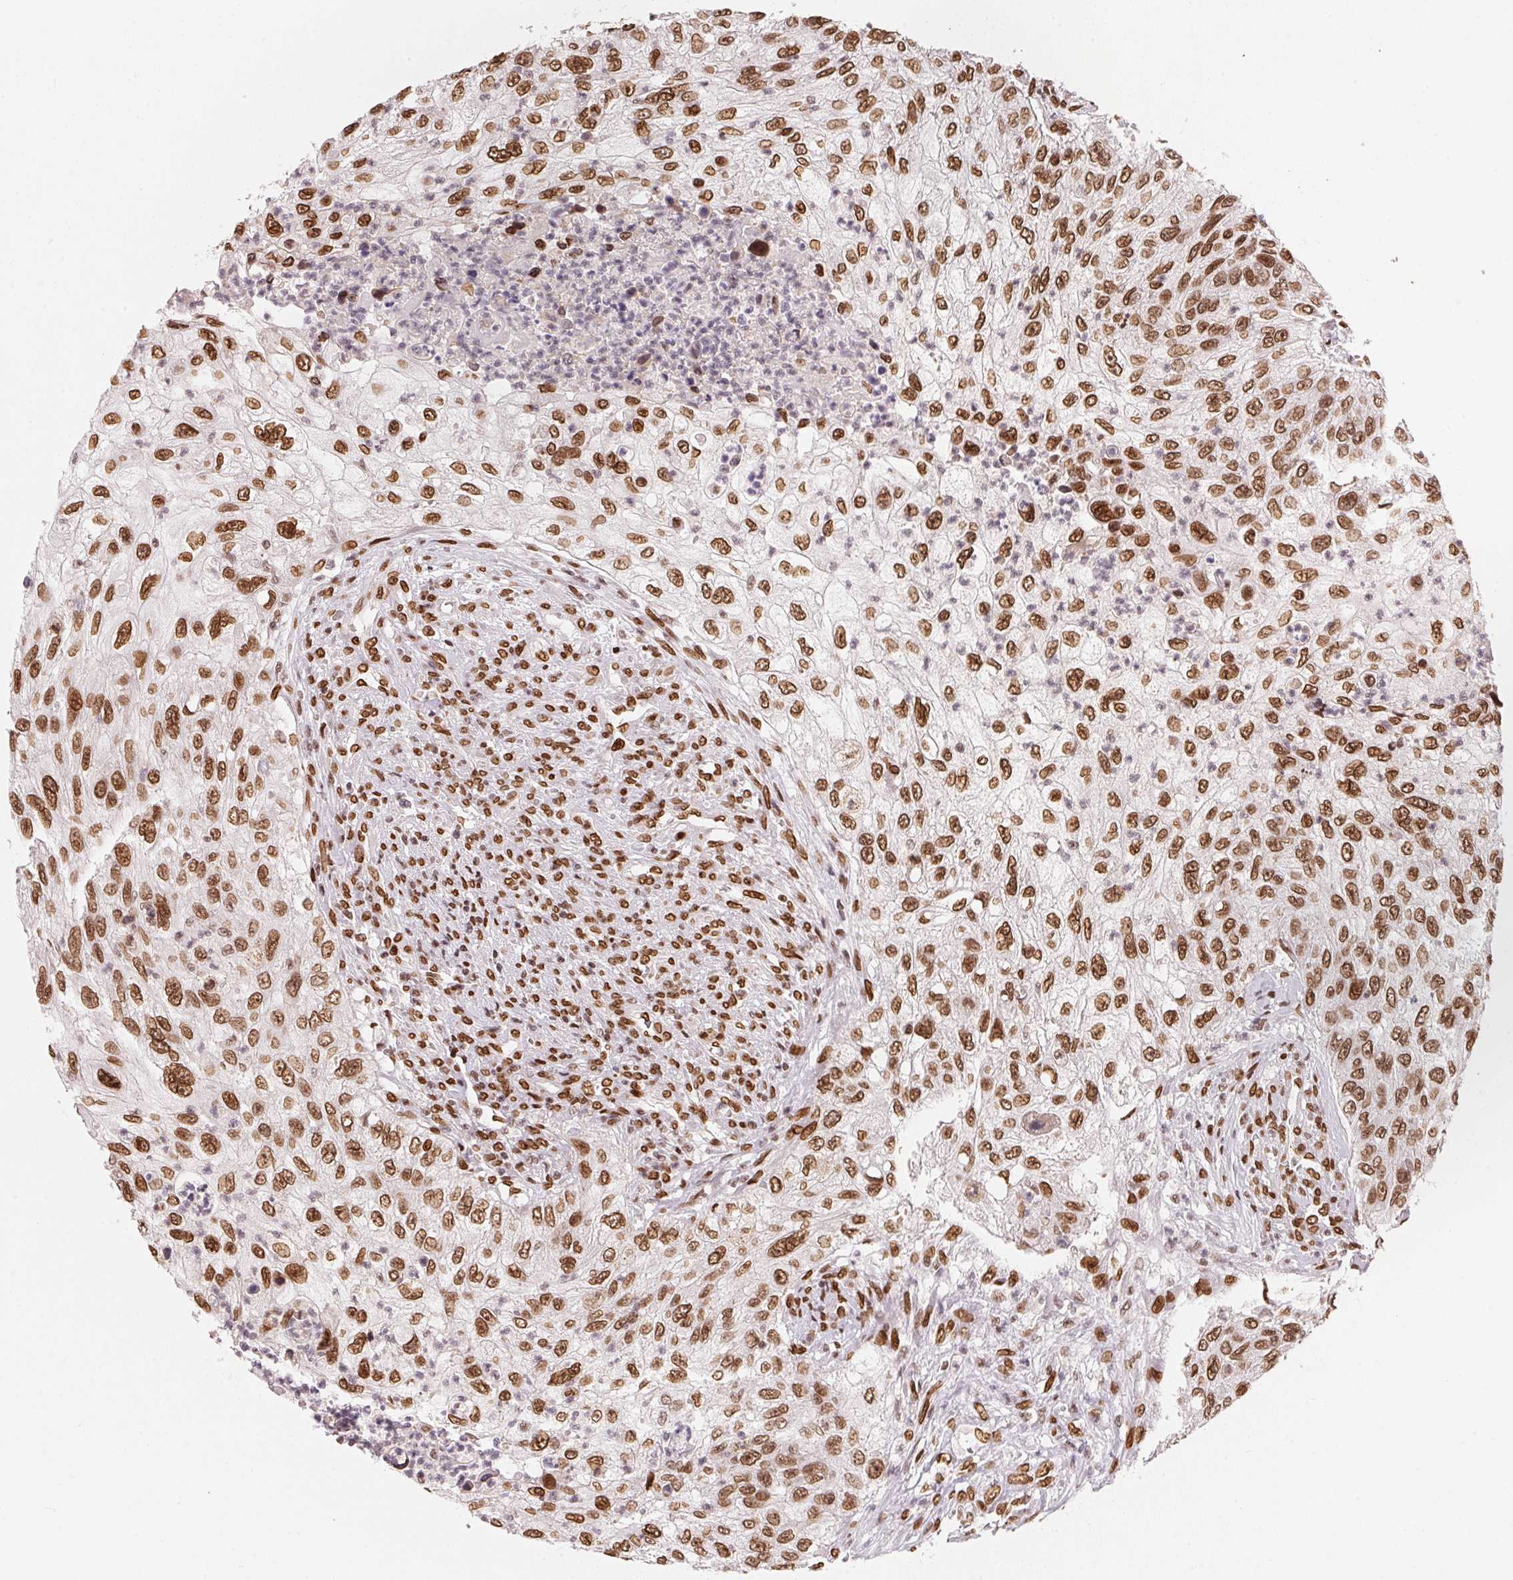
{"staining": {"intensity": "strong", "quantity": ">75%", "location": "cytoplasmic/membranous,nuclear"}, "tissue": "urothelial cancer", "cell_type": "Tumor cells", "image_type": "cancer", "snomed": [{"axis": "morphology", "description": "Urothelial carcinoma, High grade"}, {"axis": "topography", "description": "Urinary bladder"}], "caption": "Approximately >75% of tumor cells in human high-grade urothelial carcinoma display strong cytoplasmic/membranous and nuclear protein staining as visualized by brown immunohistochemical staining.", "gene": "SAP30BP", "patient": {"sex": "female", "age": 60}}